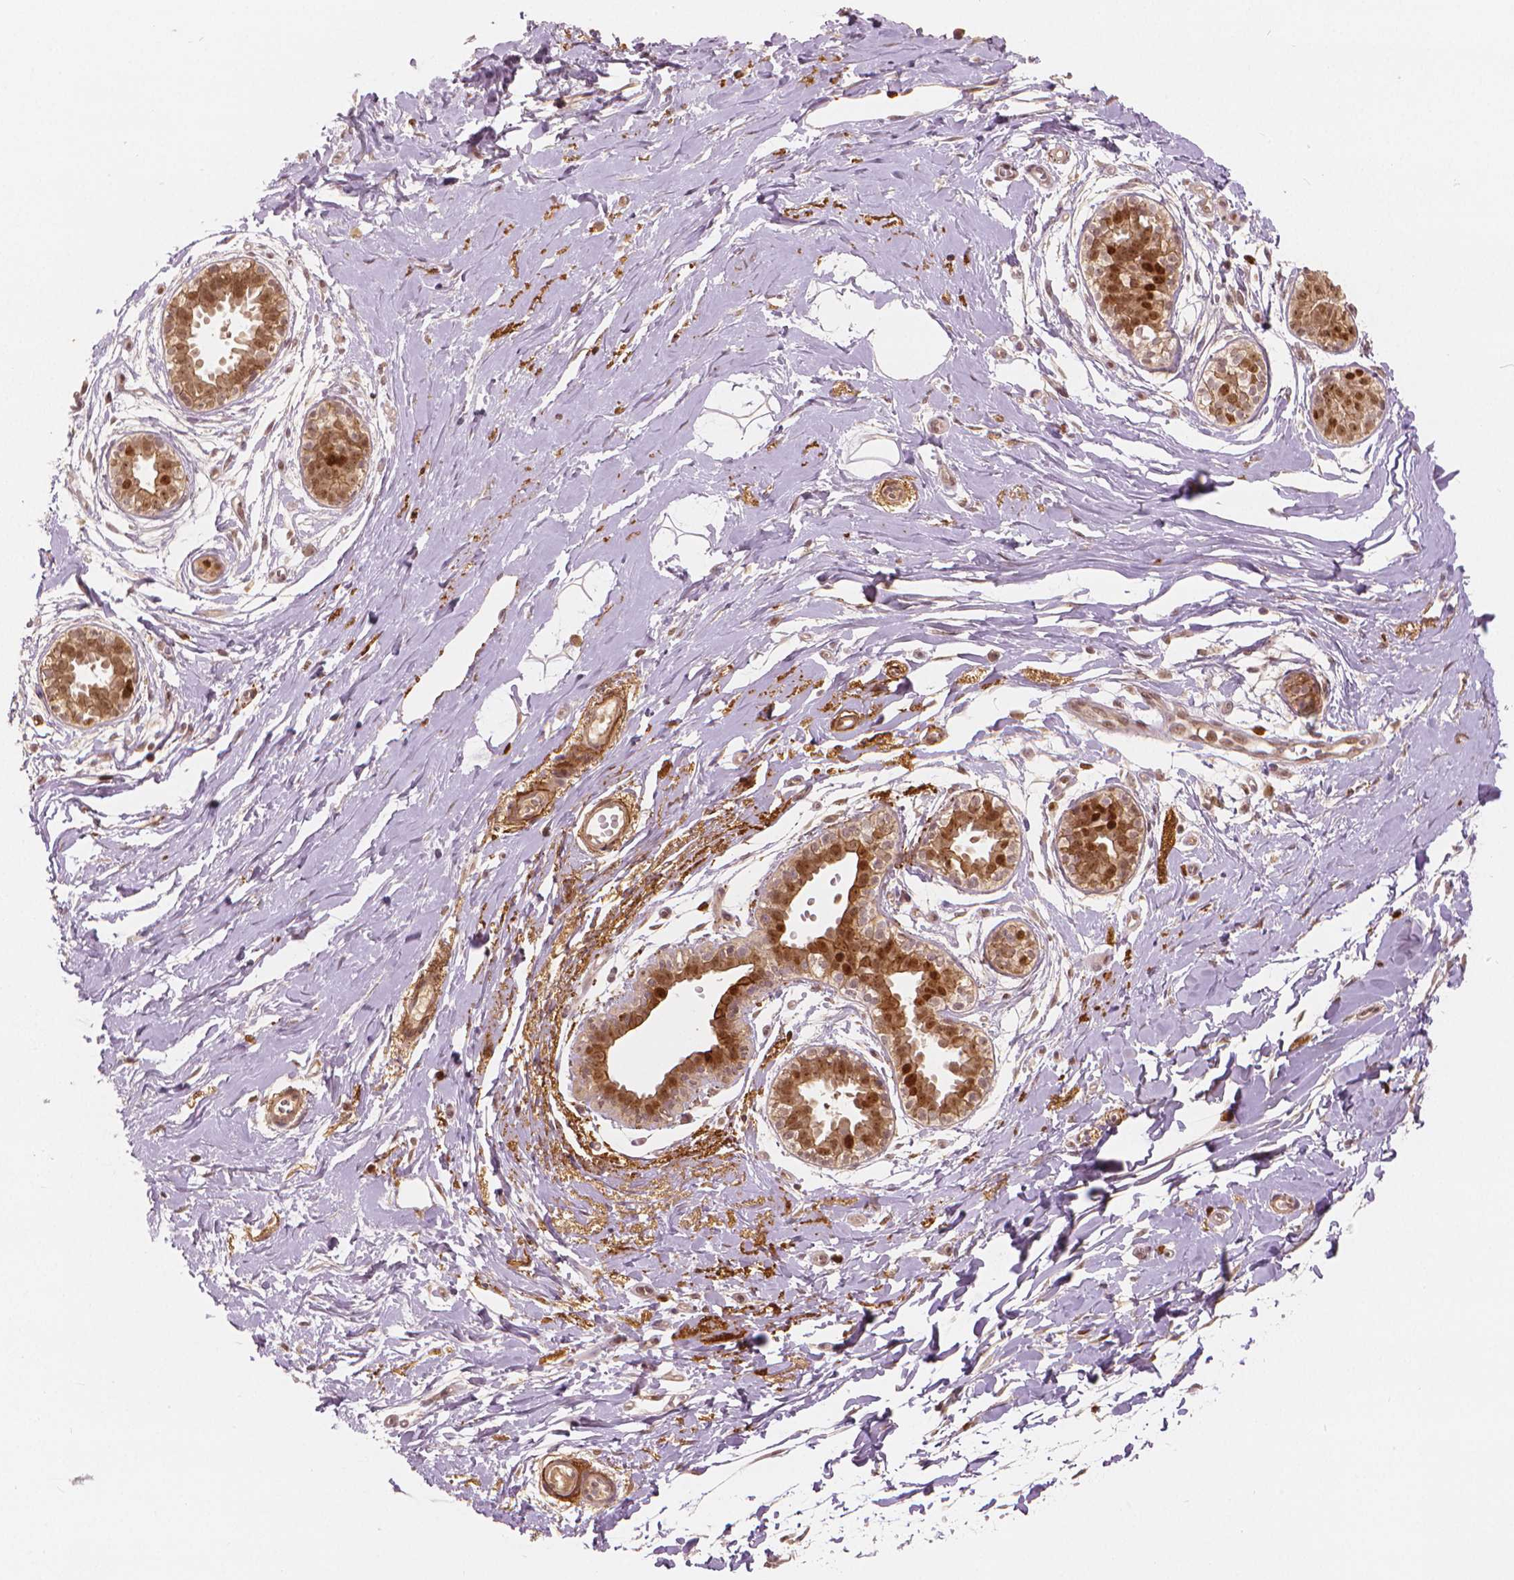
{"staining": {"intensity": "moderate", "quantity": "25%-75%", "location": "nuclear"}, "tissue": "breast", "cell_type": "Adipocytes", "image_type": "normal", "snomed": [{"axis": "morphology", "description": "Normal tissue, NOS"}, {"axis": "topography", "description": "Breast"}], "caption": "This image reveals benign breast stained with IHC to label a protein in brown. The nuclear of adipocytes show moderate positivity for the protein. Nuclei are counter-stained blue.", "gene": "NSD2", "patient": {"sex": "female", "age": 49}}